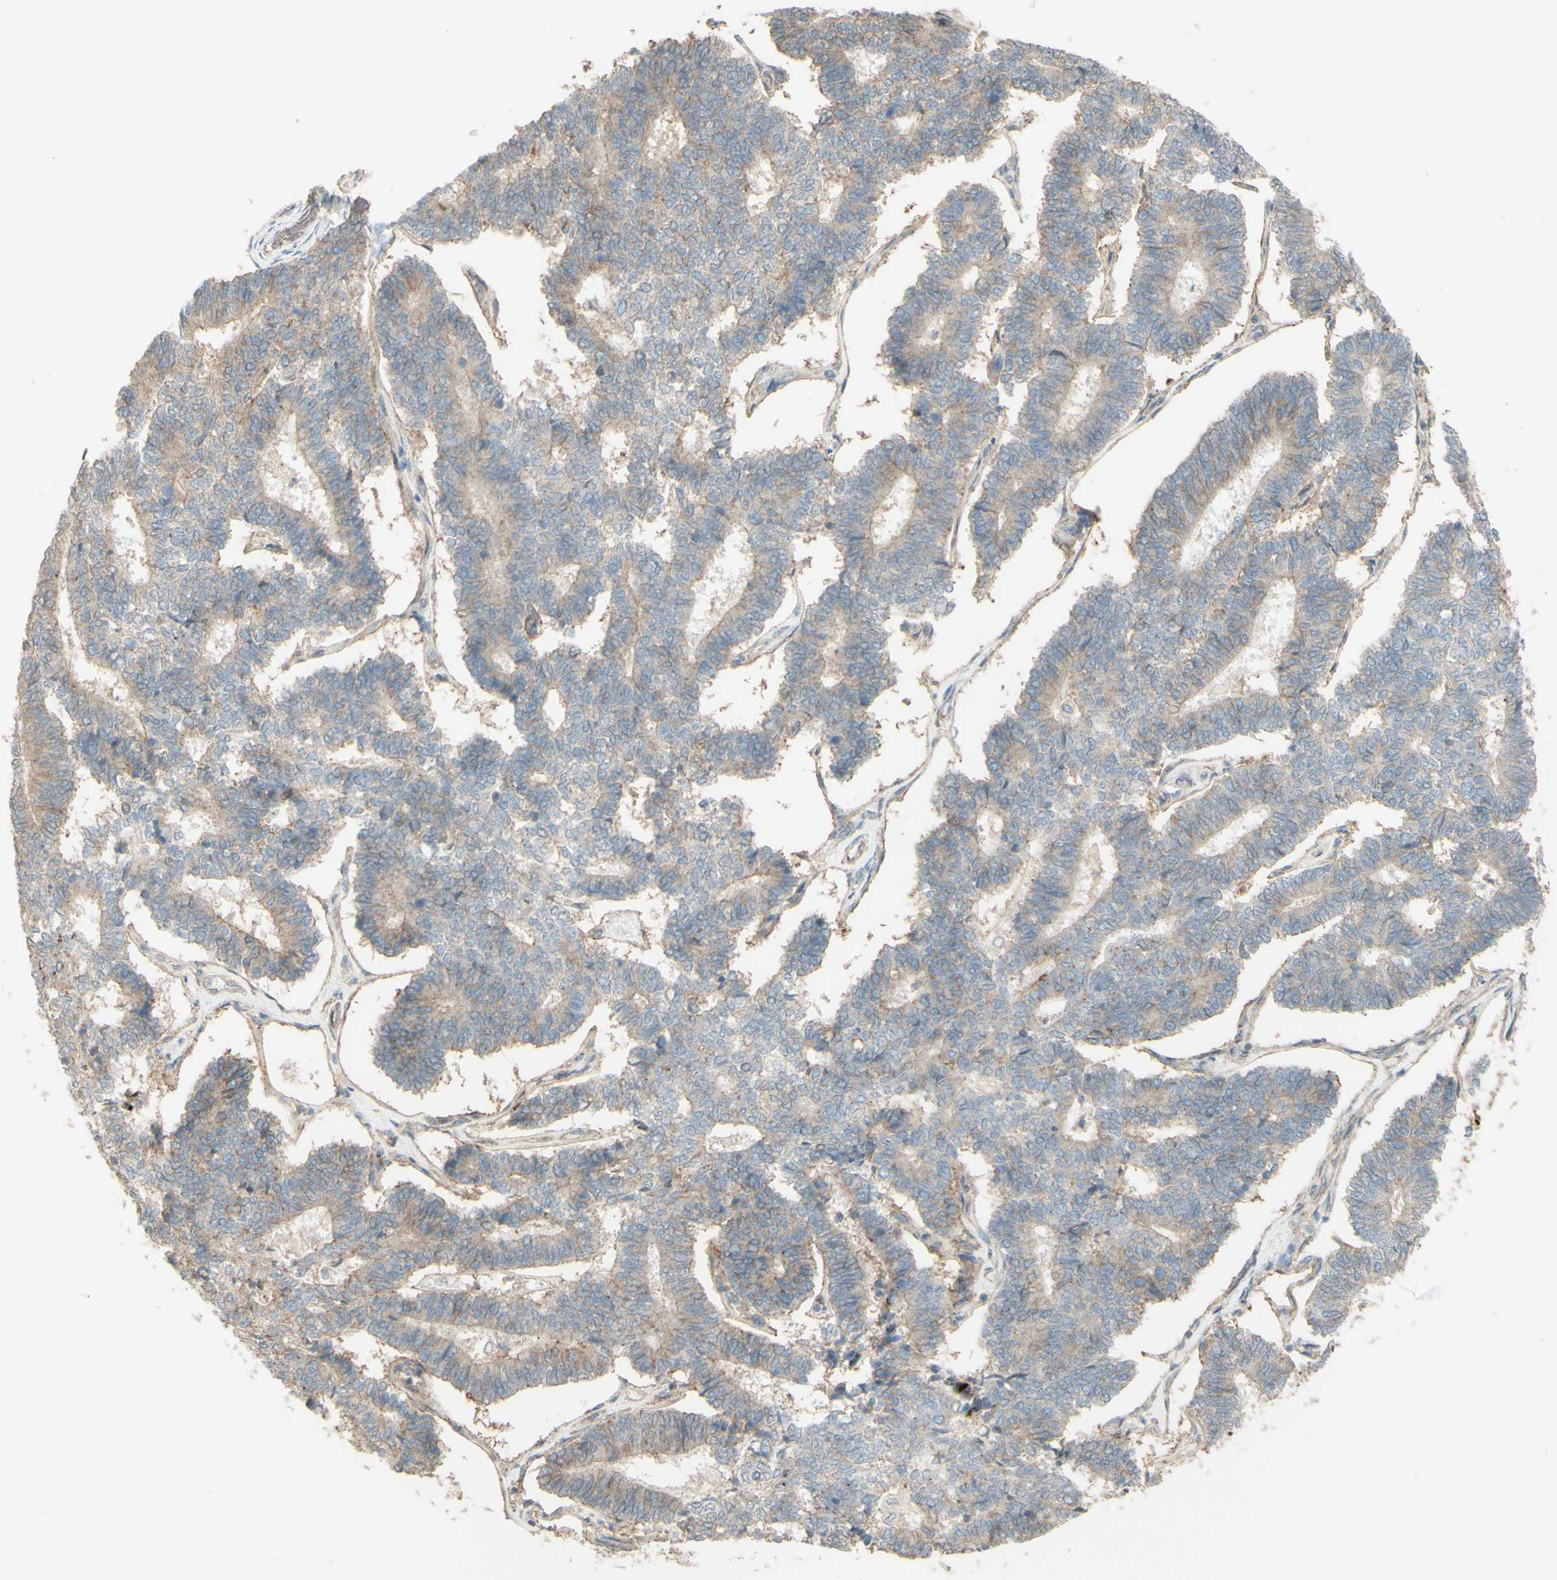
{"staining": {"intensity": "weak", "quantity": ">75%", "location": "cytoplasmic/membranous"}, "tissue": "endometrial cancer", "cell_type": "Tumor cells", "image_type": "cancer", "snomed": [{"axis": "morphology", "description": "Adenocarcinoma, NOS"}, {"axis": "topography", "description": "Endometrium"}], "caption": "Immunohistochemical staining of human adenocarcinoma (endometrial) demonstrates weak cytoplasmic/membranous protein positivity in approximately >75% of tumor cells. The staining is performed using DAB (3,3'-diaminobenzidine) brown chromogen to label protein expression. The nuclei are counter-stained blue using hematoxylin.", "gene": "RNF149", "patient": {"sex": "female", "age": 70}}